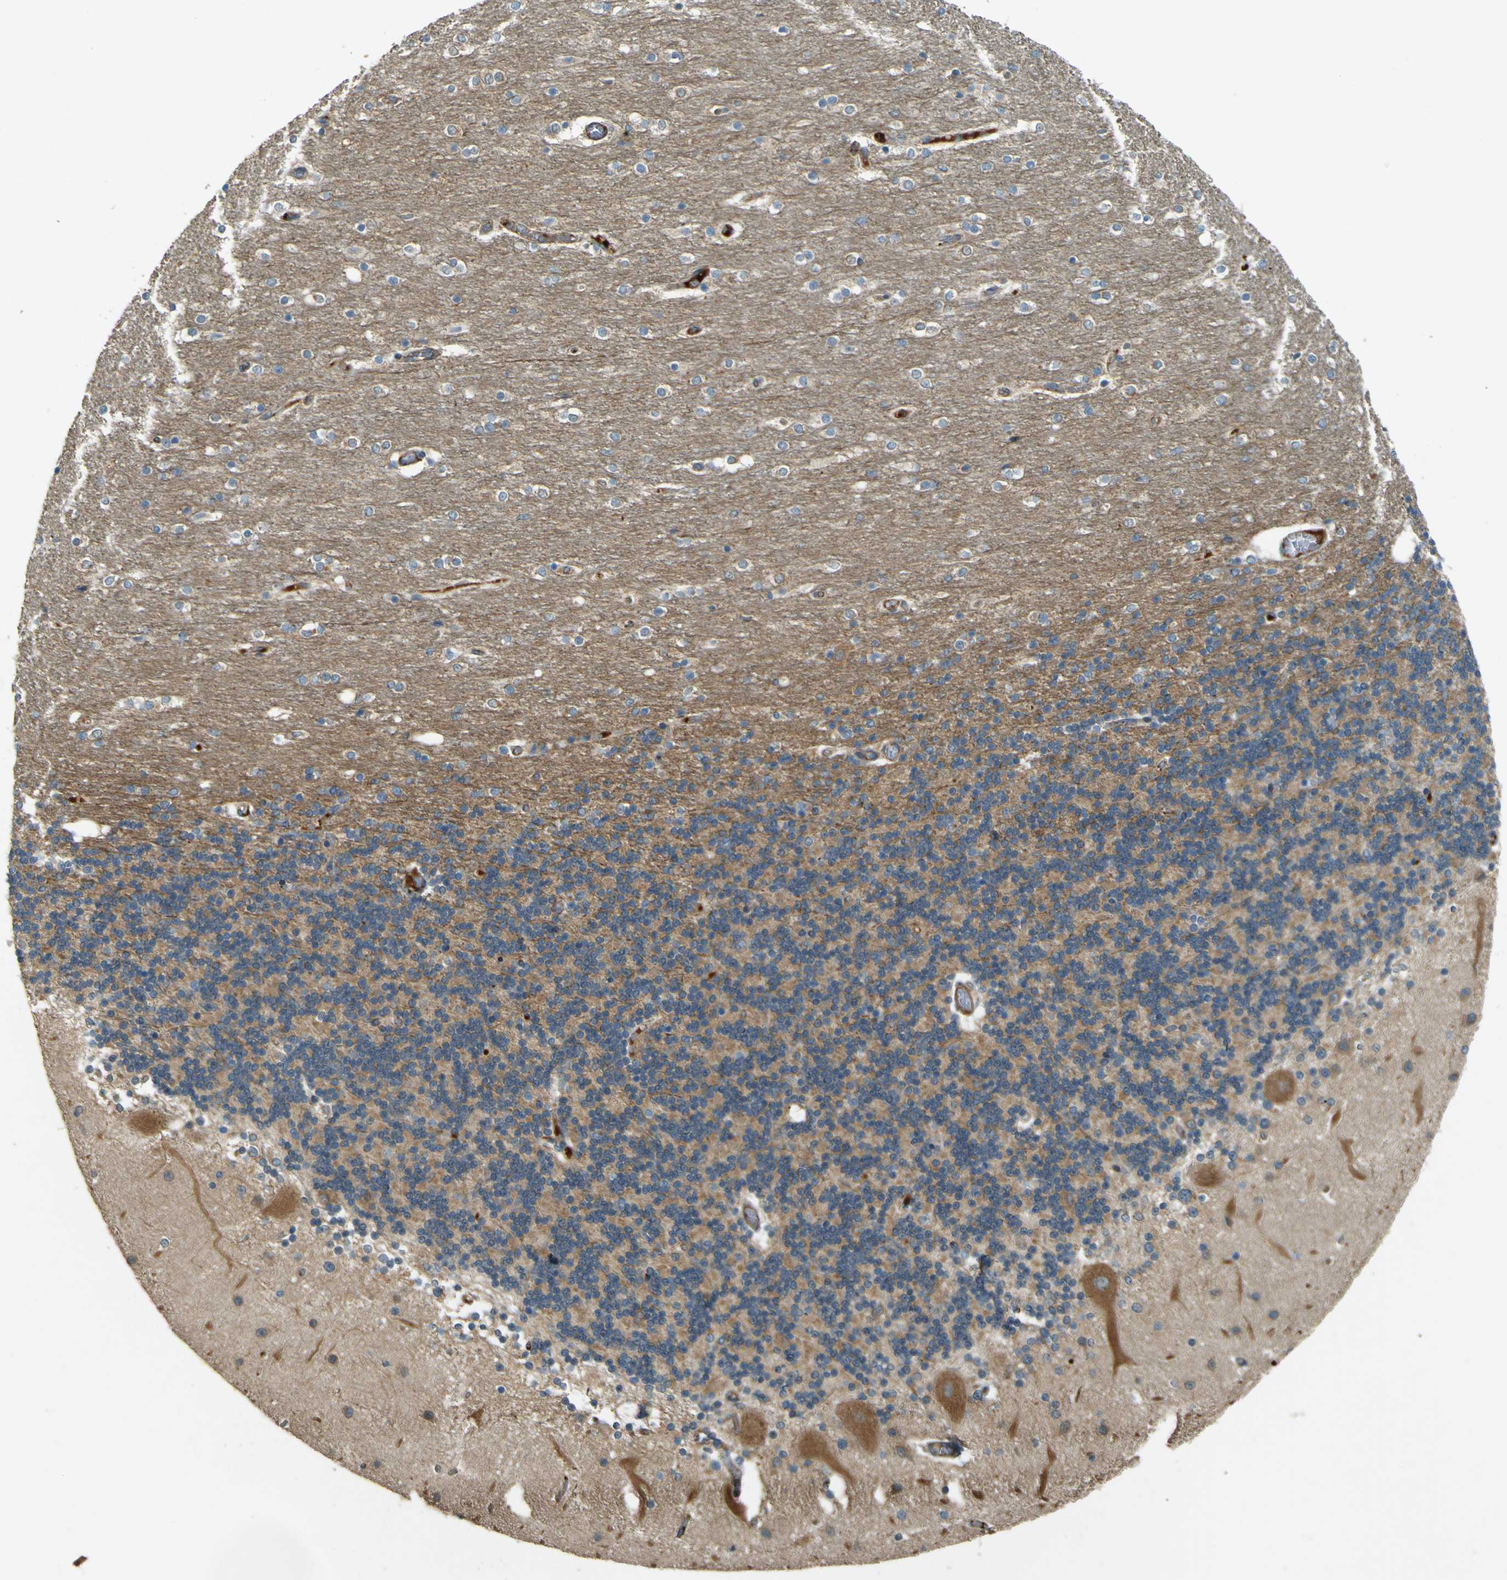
{"staining": {"intensity": "moderate", "quantity": ">75%", "location": "cytoplasmic/membranous"}, "tissue": "cerebellum", "cell_type": "Cells in granular layer", "image_type": "normal", "snomed": [{"axis": "morphology", "description": "Normal tissue, NOS"}, {"axis": "topography", "description": "Cerebellum"}], "caption": "A brown stain labels moderate cytoplasmic/membranous staining of a protein in cells in granular layer of normal human cerebellum.", "gene": "LPCAT1", "patient": {"sex": "female", "age": 54}}